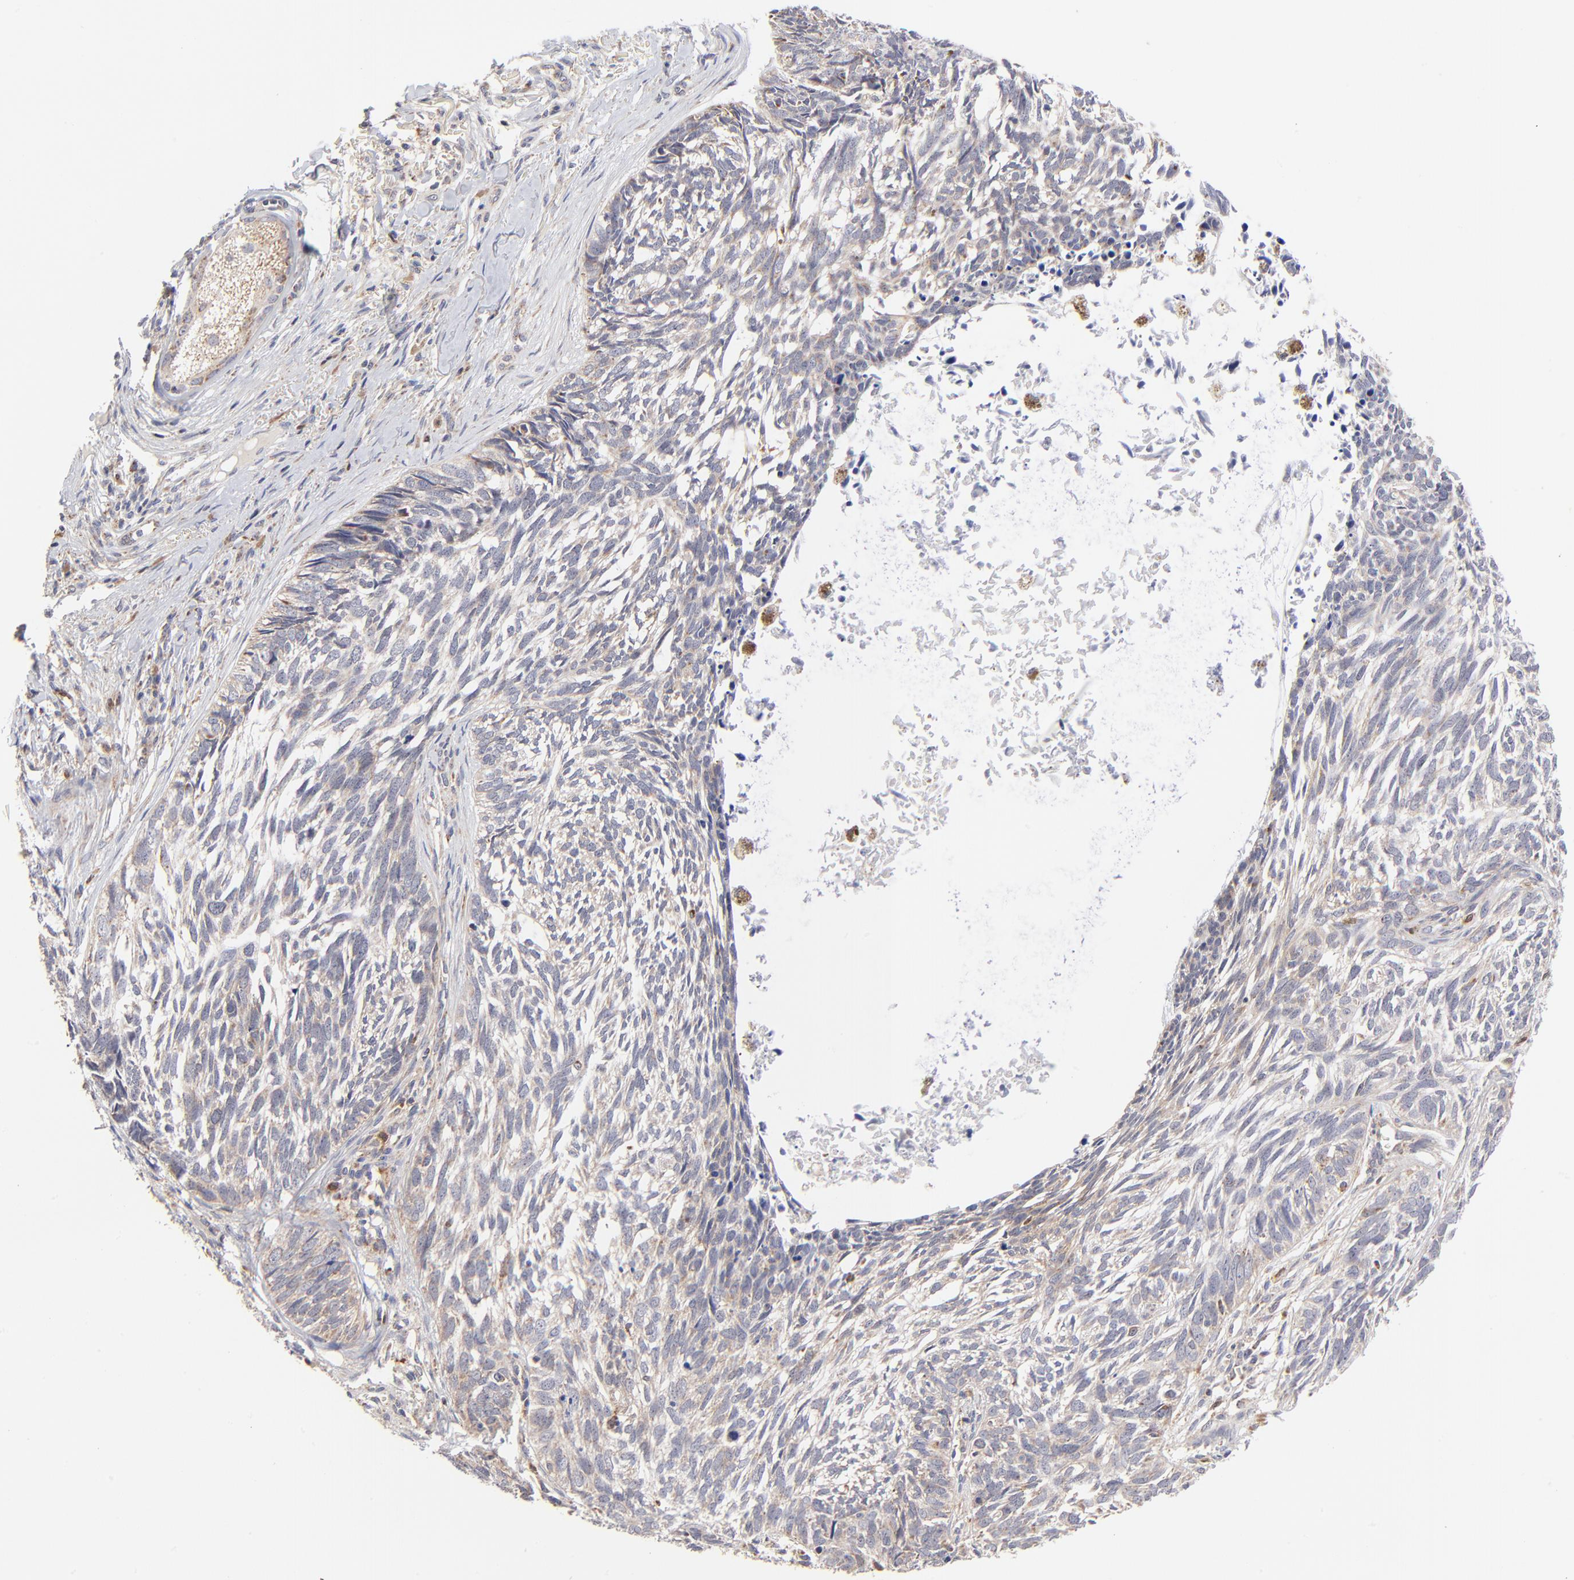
{"staining": {"intensity": "weak", "quantity": ">75%", "location": "cytoplasmic/membranous"}, "tissue": "skin cancer", "cell_type": "Tumor cells", "image_type": "cancer", "snomed": [{"axis": "morphology", "description": "Basal cell carcinoma"}, {"axis": "topography", "description": "Skin"}], "caption": "Weak cytoplasmic/membranous expression is seen in about >75% of tumor cells in skin cancer.", "gene": "FBXL12", "patient": {"sex": "male", "age": 63}}